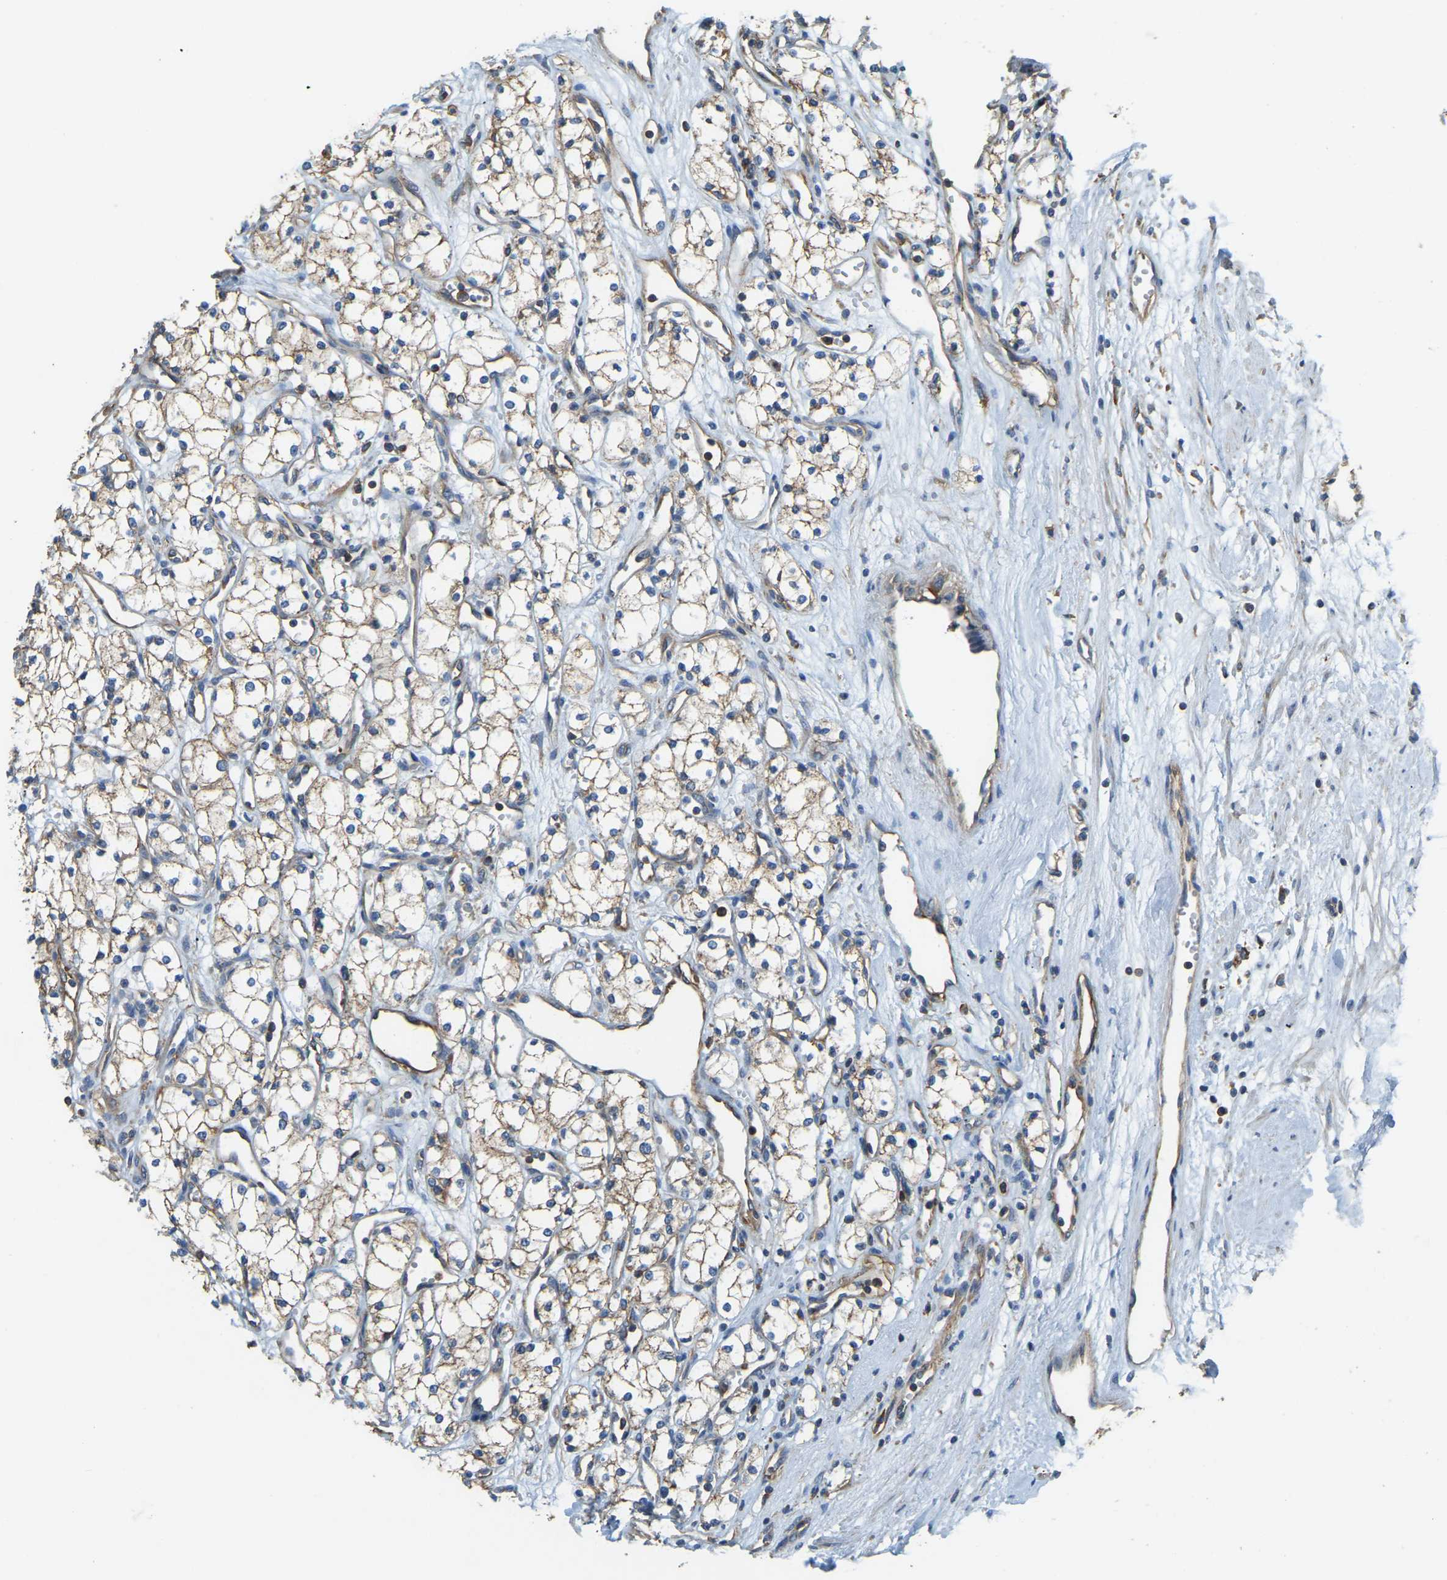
{"staining": {"intensity": "moderate", "quantity": ">75%", "location": "cytoplasmic/membranous"}, "tissue": "renal cancer", "cell_type": "Tumor cells", "image_type": "cancer", "snomed": [{"axis": "morphology", "description": "Adenocarcinoma, NOS"}, {"axis": "topography", "description": "Kidney"}], "caption": "IHC staining of renal adenocarcinoma, which demonstrates medium levels of moderate cytoplasmic/membranous expression in approximately >75% of tumor cells indicating moderate cytoplasmic/membranous protein positivity. The staining was performed using DAB (brown) for protein detection and nuclei were counterstained in hematoxylin (blue).", "gene": "AHNAK", "patient": {"sex": "male", "age": 59}}